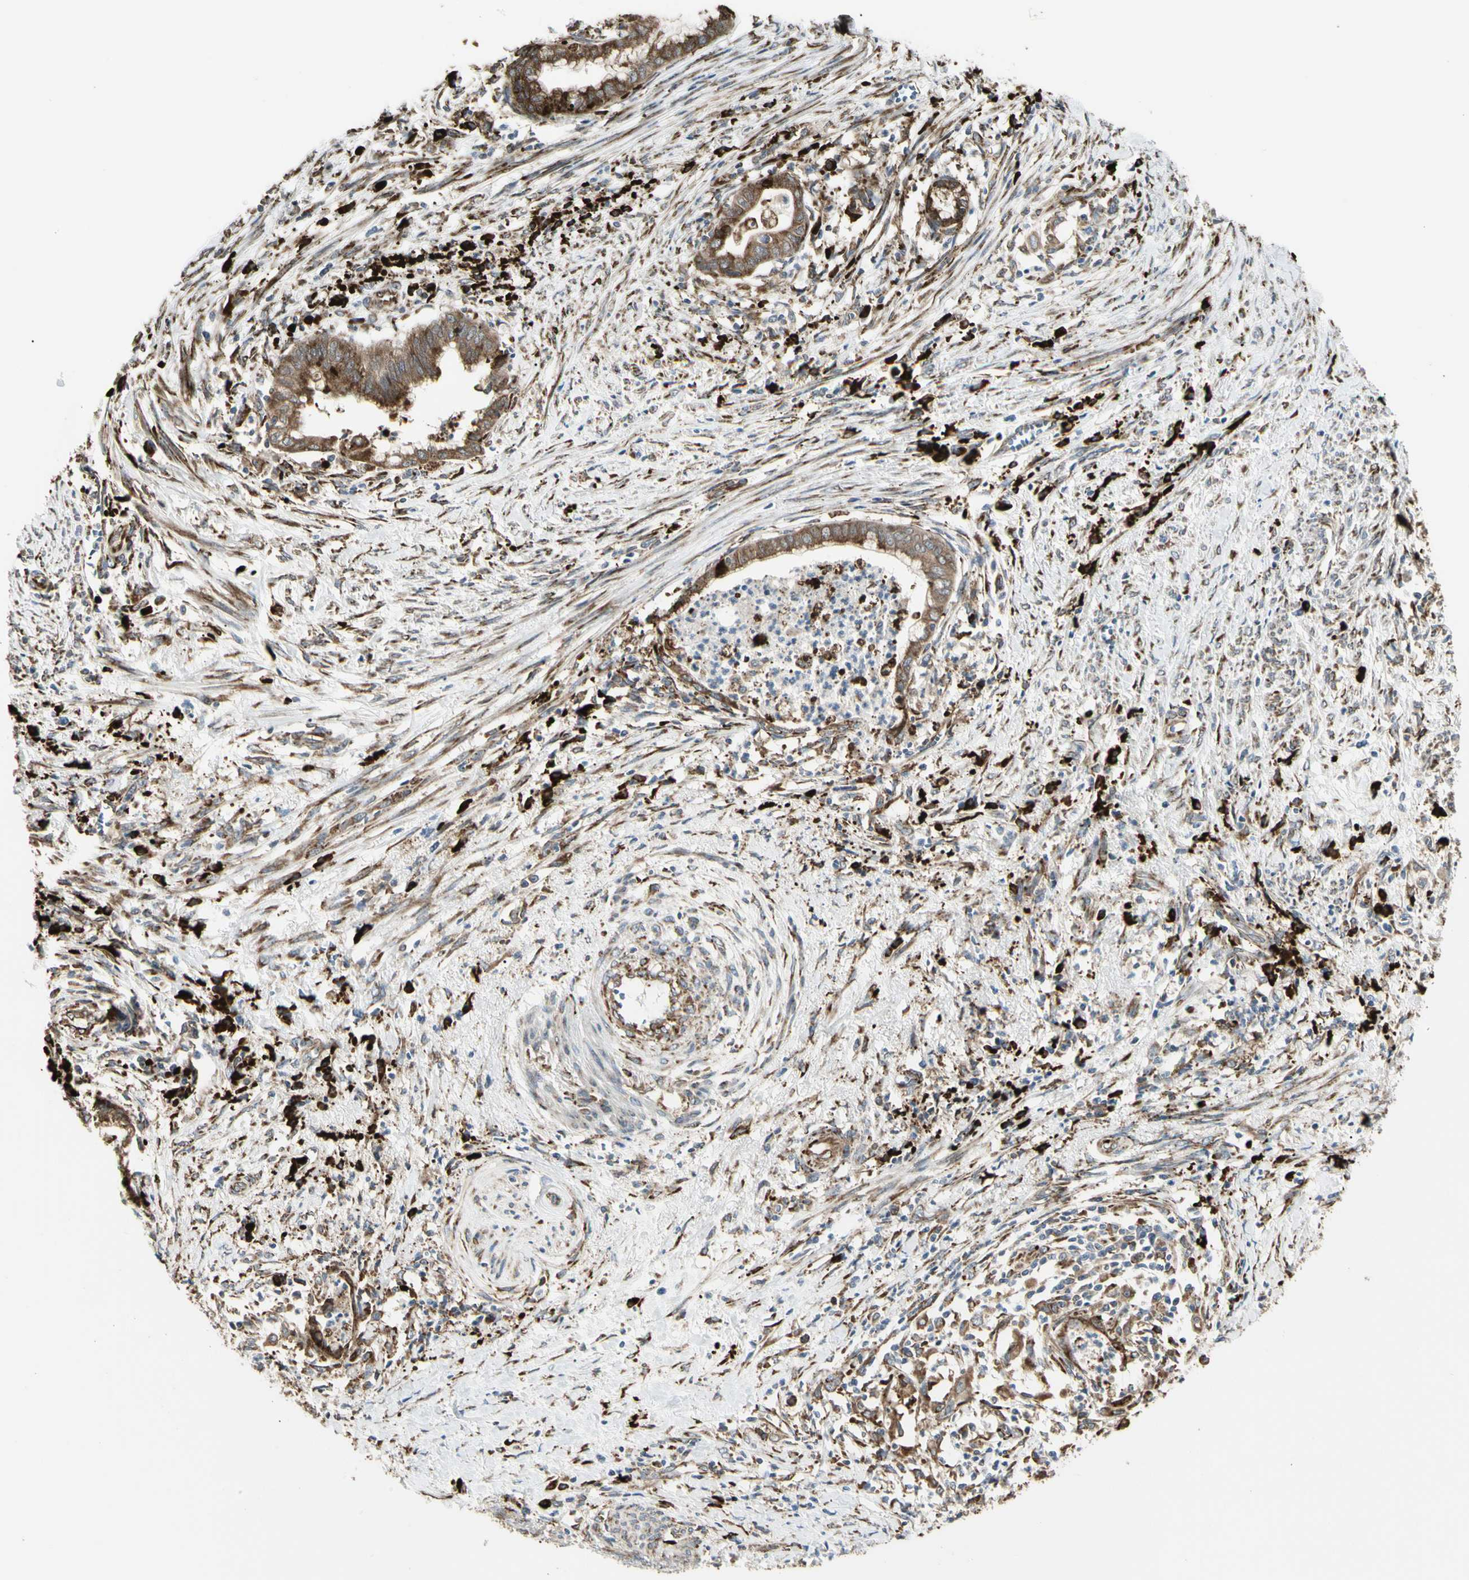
{"staining": {"intensity": "moderate", "quantity": ">75%", "location": "cytoplasmic/membranous"}, "tissue": "endometrial cancer", "cell_type": "Tumor cells", "image_type": "cancer", "snomed": [{"axis": "morphology", "description": "Necrosis, NOS"}, {"axis": "morphology", "description": "Adenocarcinoma, NOS"}, {"axis": "topography", "description": "Endometrium"}], "caption": "The immunohistochemical stain labels moderate cytoplasmic/membranous expression in tumor cells of adenocarcinoma (endometrial) tissue.", "gene": "HSP90B1", "patient": {"sex": "female", "age": 79}}